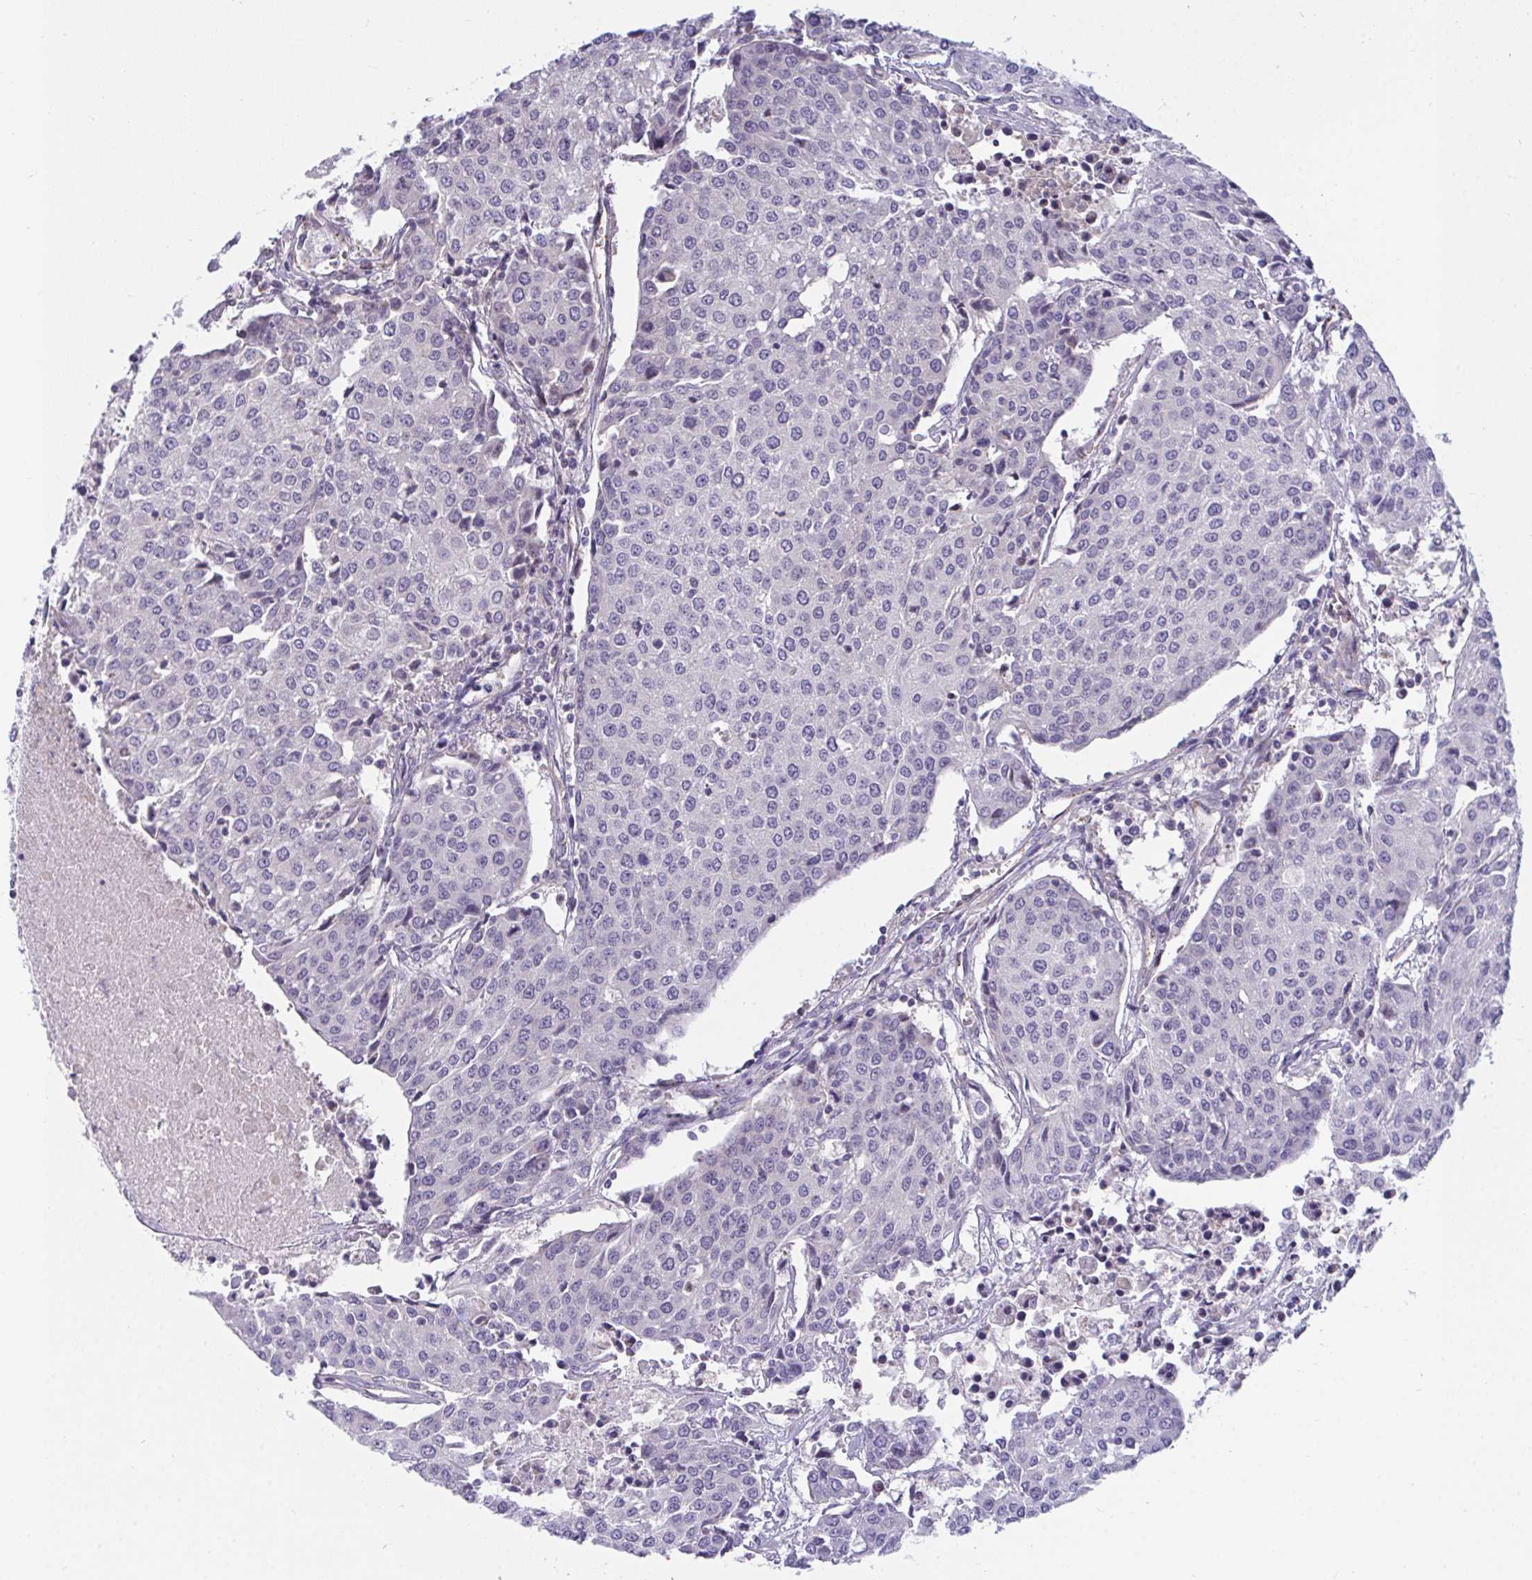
{"staining": {"intensity": "negative", "quantity": "none", "location": "none"}, "tissue": "urothelial cancer", "cell_type": "Tumor cells", "image_type": "cancer", "snomed": [{"axis": "morphology", "description": "Urothelial carcinoma, High grade"}, {"axis": "topography", "description": "Urinary bladder"}], "caption": "The immunohistochemistry (IHC) image has no significant expression in tumor cells of urothelial cancer tissue.", "gene": "SEMA6B", "patient": {"sex": "female", "age": 85}}